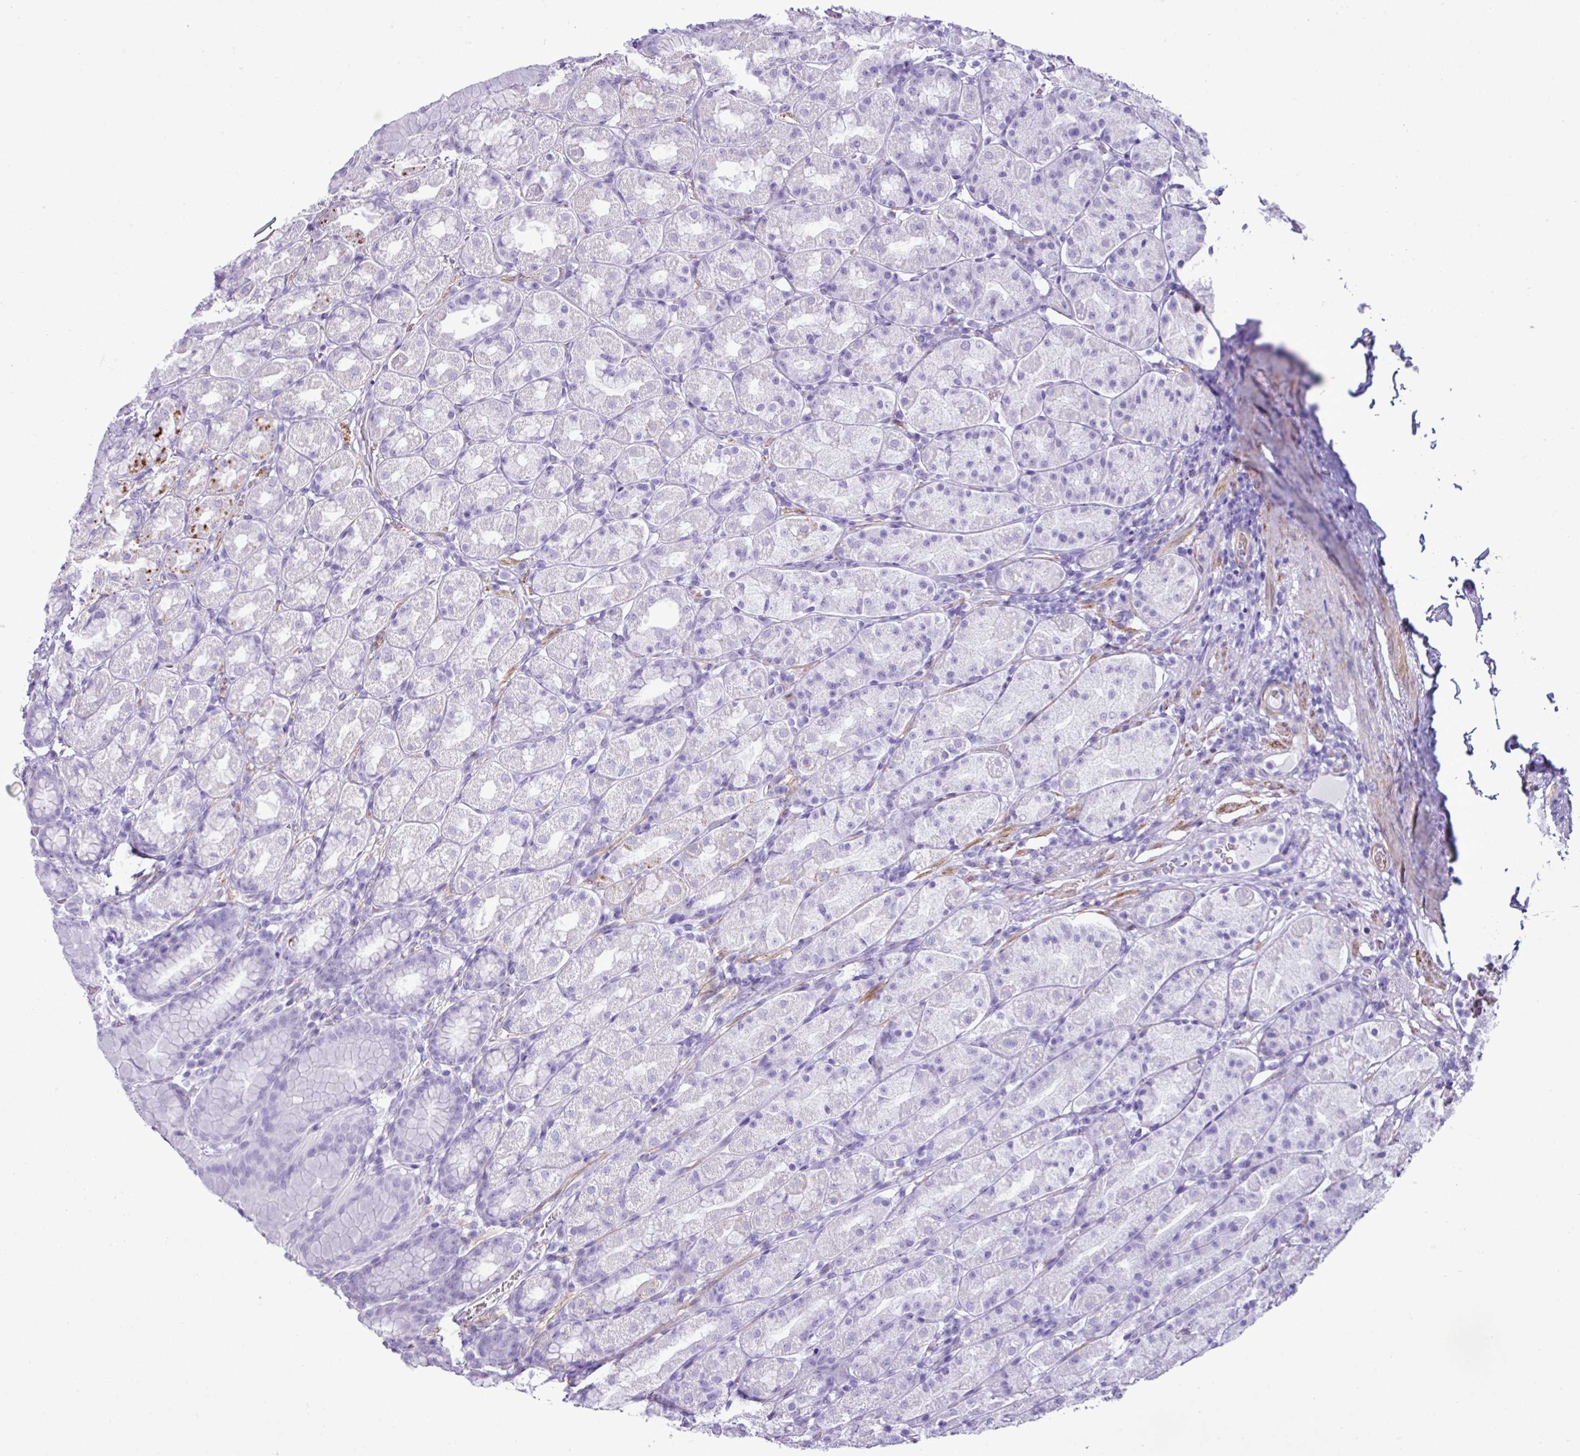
{"staining": {"intensity": "negative", "quantity": "none", "location": "none"}, "tissue": "stomach", "cell_type": "Glandular cells", "image_type": "normal", "snomed": [{"axis": "morphology", "description": "Normal tissue, NOS"}, {"axis": "topography", "description": "Stomach, upper"}, {"axis": "topography", "description": "Stomach"}], "caption": "An immunohistochemistry (IHC) image of benign stomach is shown. There is no staining in glandular cells of stomach. The staining is performed using DAB brown chromogen with nuclei counter-stained in using hematoxylin.", "gene": "ZSCAN5A", "patient": {"sex": "male", "age": 68}}